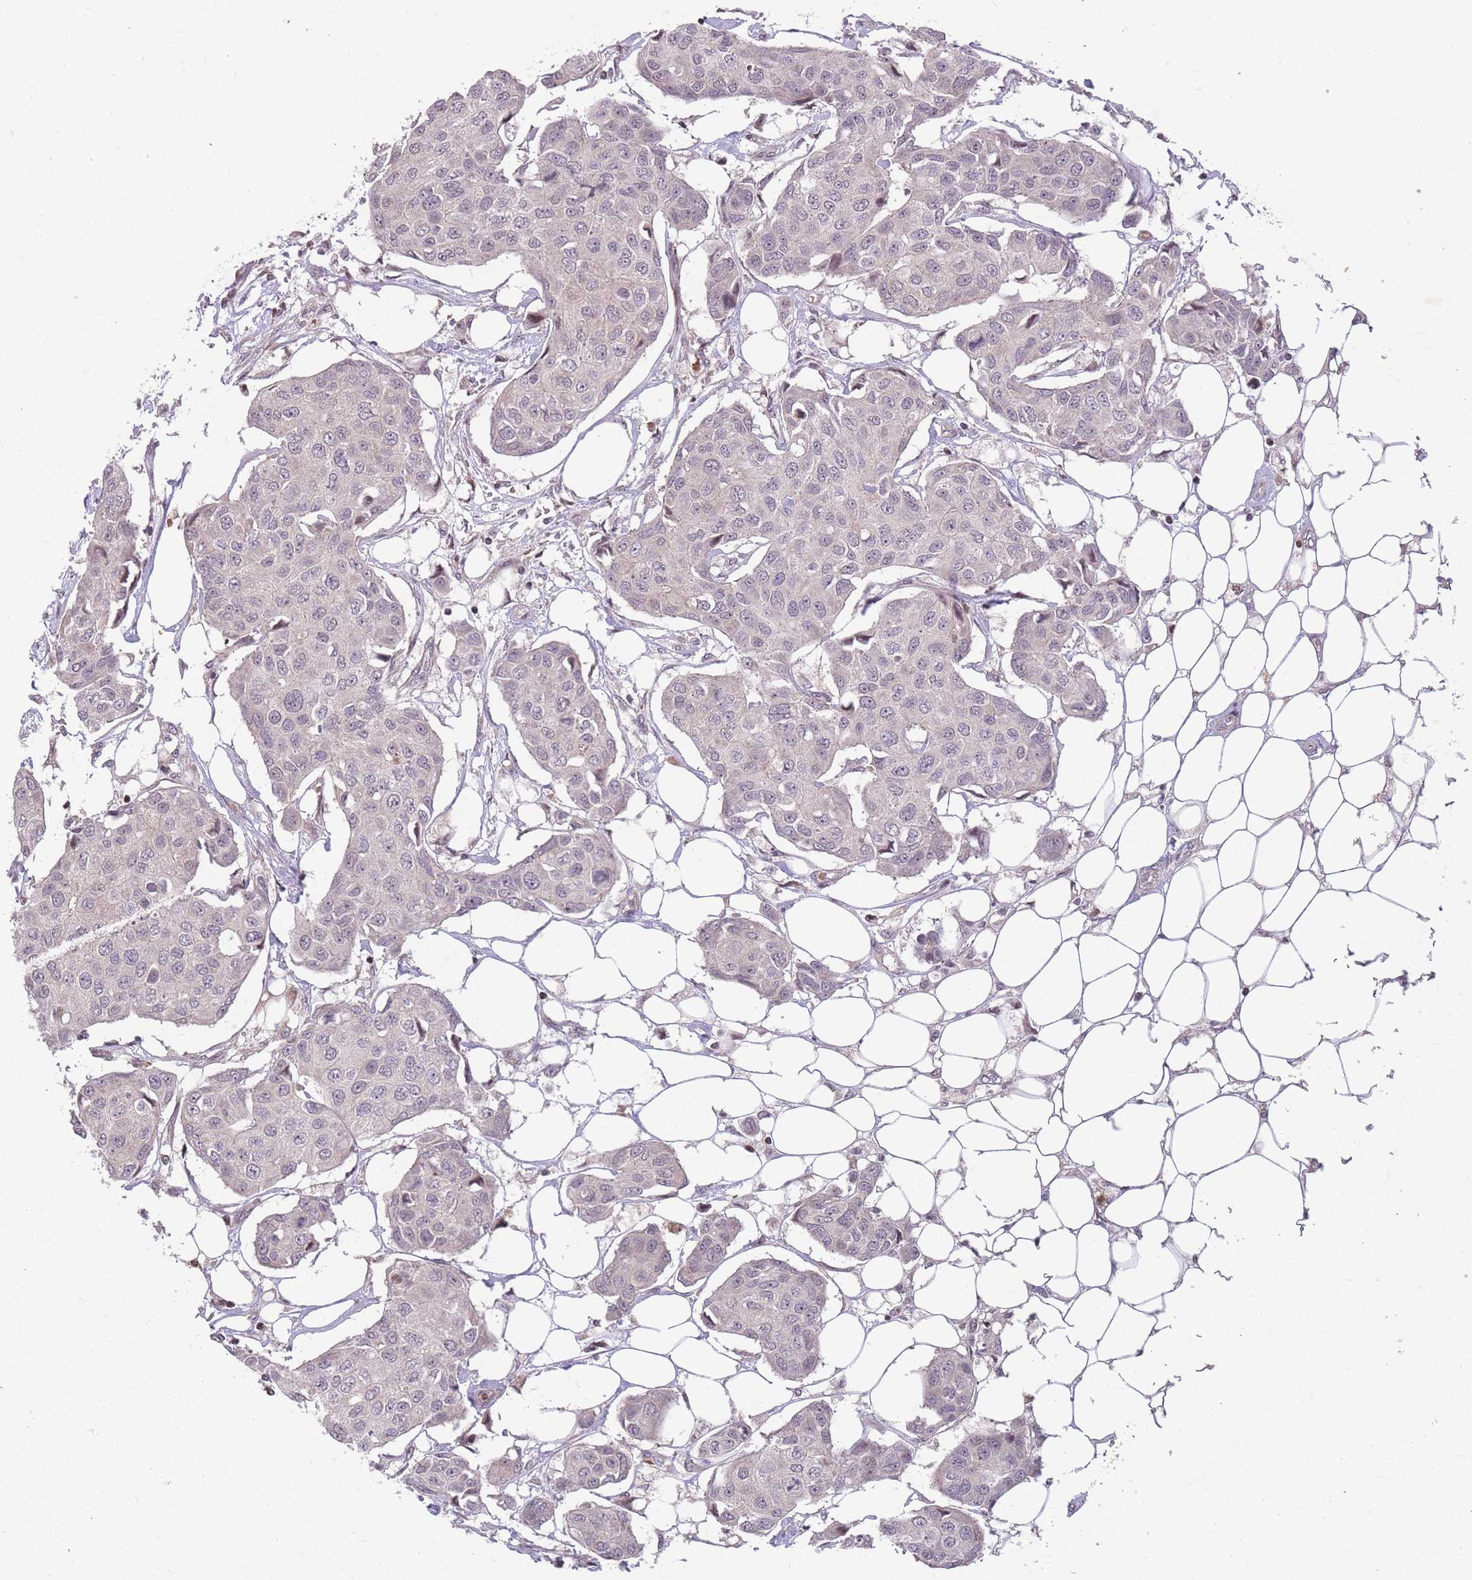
{"staining": {"intensity": "negative", "quantity": "none", "location": "none"}, "tissue": "breast cancer", "cell_type": "Tumor cells", "image_type": "cancer", "snomed": [{"axis": "morphology", "description": "Duct carcinoma"}, {"axis": "topography", "description": "Breast"}, {"axis": "topography", "description": "Lymph node"}], "caption": "An image of human breast cancer is negative for staining in tumor cells.", "gene": "GGT5", "patient": {"sex": "female", "age": 80}}